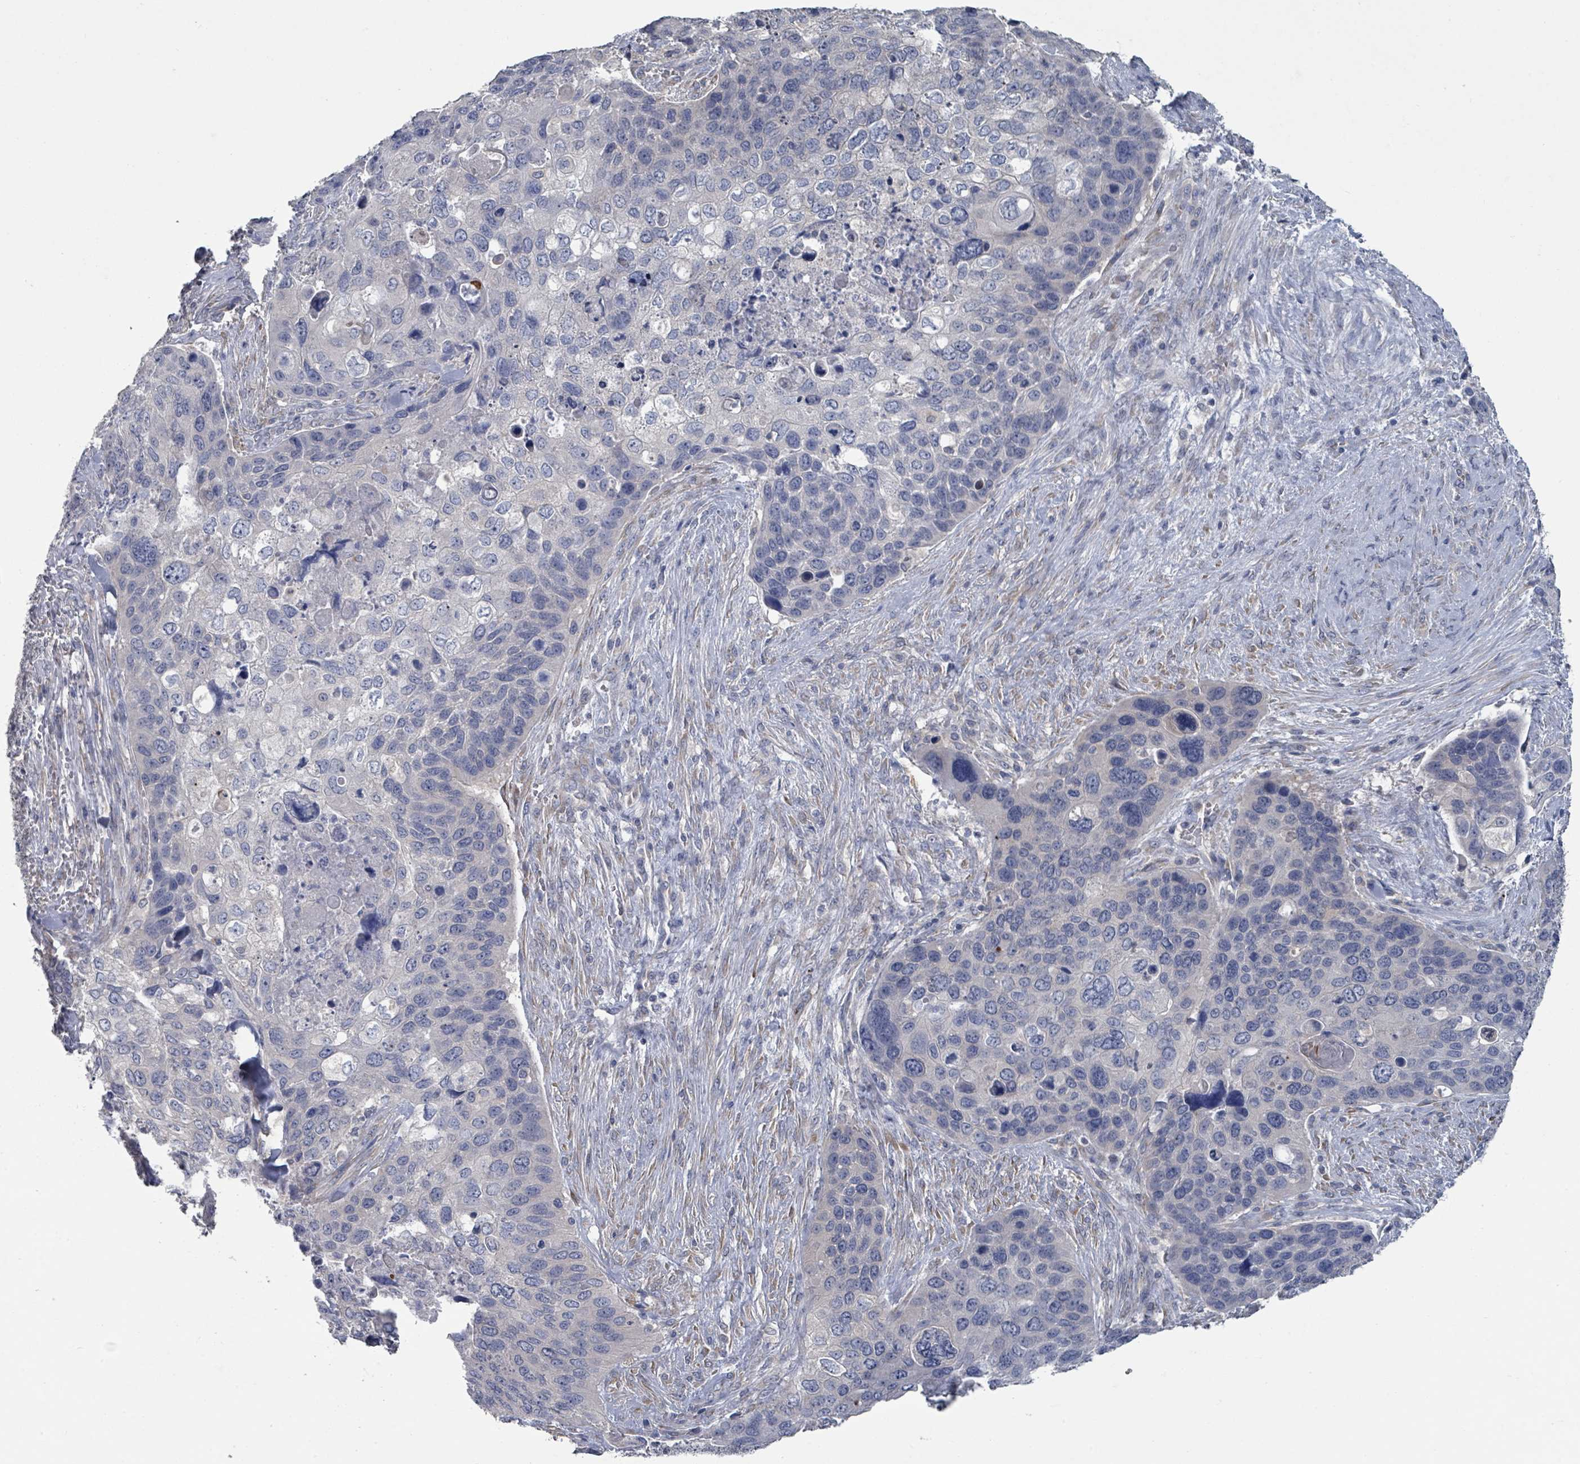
{"staining": {"intensity": "negative", "quantity": "none", "location": "none"}, "tissue": "skin cancer", "cell_type": "Tumor cells", "image_type": "cancer", "snomed": [{"axis": "morphology", "description": "Basal cell carcinoma"}, {"axis": "topography", "description": "Skin"}], "caption": "Skin cancer stained for a protein using immunohistochemistry (IHC) reveals no expression tumor cells.", "gene": "SLC9A7", "patient": {"sex": "female", "age": 74}}